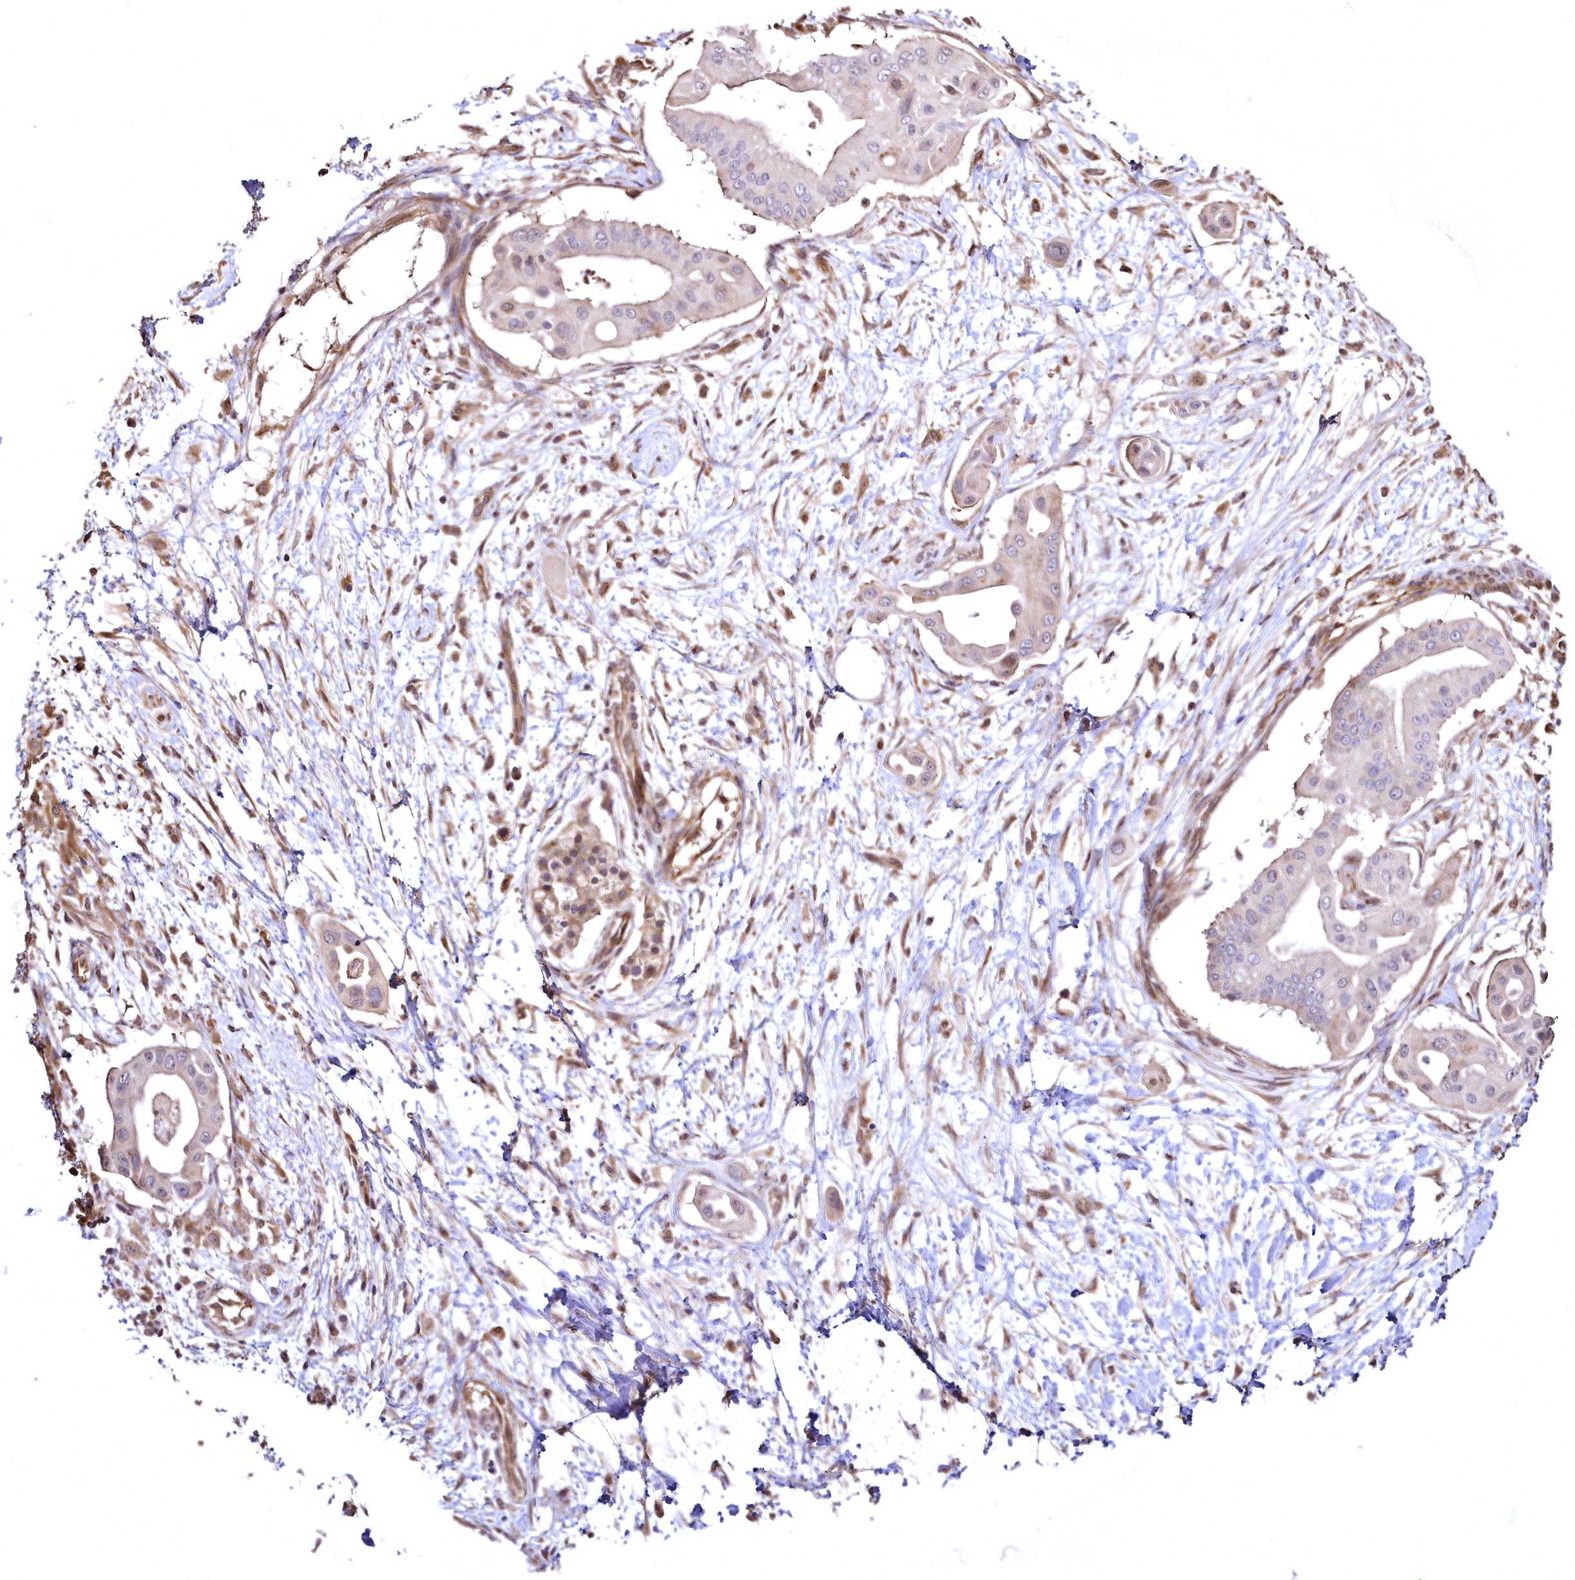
{"staining": {"intensity": "negative", "quantity": "none", "location": "none"}, "tissue": "pancreatic cancer", "cell_type": "Tumor cells", "image_type": "cancer", "snomed": [{"axis": "morphology", "description": "Adenocarcinoma, NOS"}, {"axis": "topography", "description": "Pancreas"}], "caption": "This is an immunohistochemistry image of human pancreatic cancer (adenocarcinoma). There is no staining in tumor cells.", "gene": "TBCEL", "patient": {"sex": "male", "age": 68}}